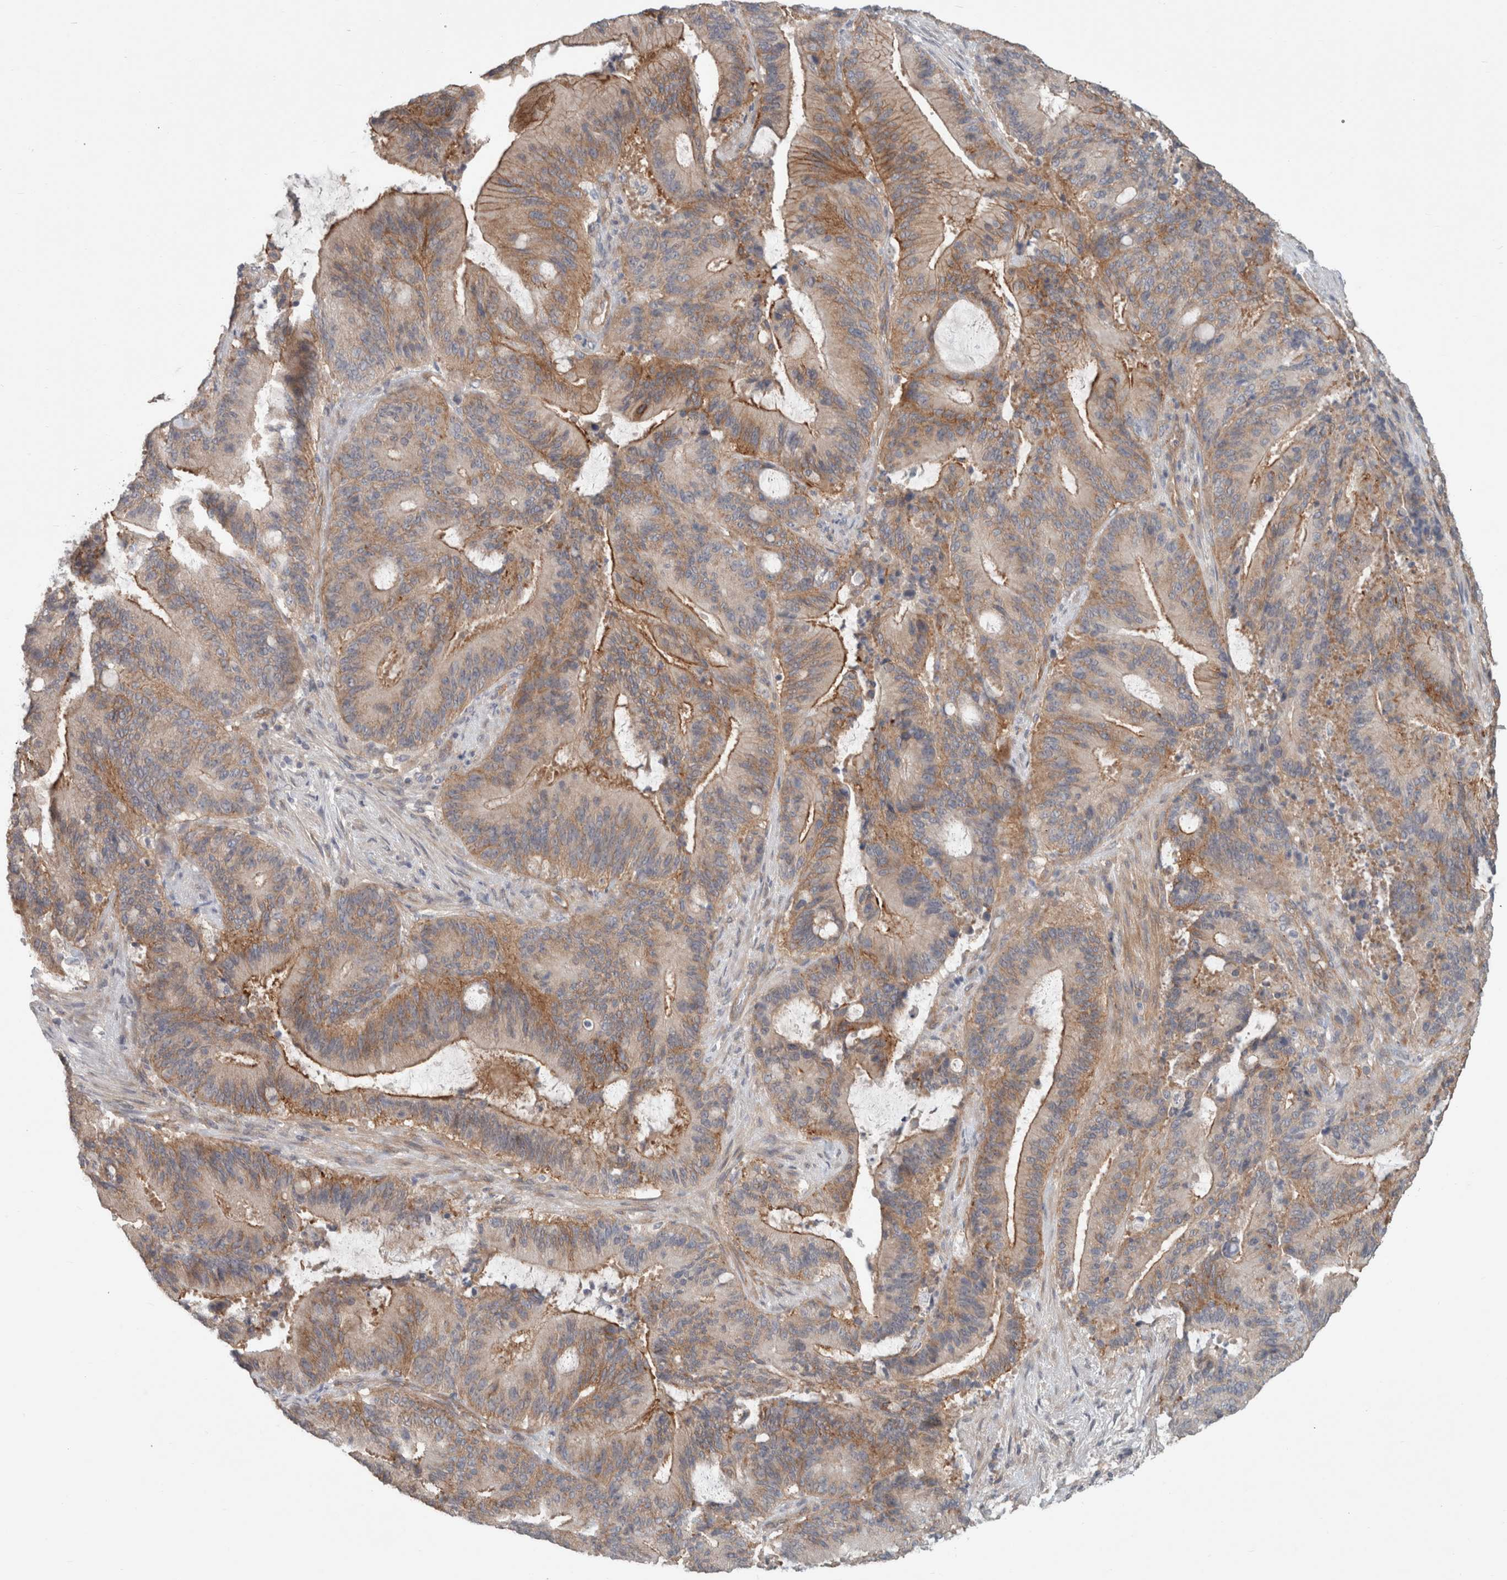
{"staining": {"intensity": "moderate", "quantity": ">75%", "location": "cytoplasmic/membranous"}, "tissue": "liver cancer", "cell_type": "Tumor cells", "image_type": "cancer", "snomed": [{"axis": "morphology", "description": "Normal tissue, NOS"}, {"axis": "morphology", "description": "Cholangiocarcinoma"}, {"axis": "topography", "description": "Liver"}, {"axis": "topography", "description": "Peripheral nerve tissue"}], "caption": "DAB immunohistochemical staining of human liver cholangiocarcinoma exhibits moderate cytoplasmic/membranous protein staining in approximately >75% of tumor cells. The protein of interest is shown in brown color, while the nuclei are stained blue.", "gene": "RASAL2", "patient": {"sex": "female", "age": 73}}